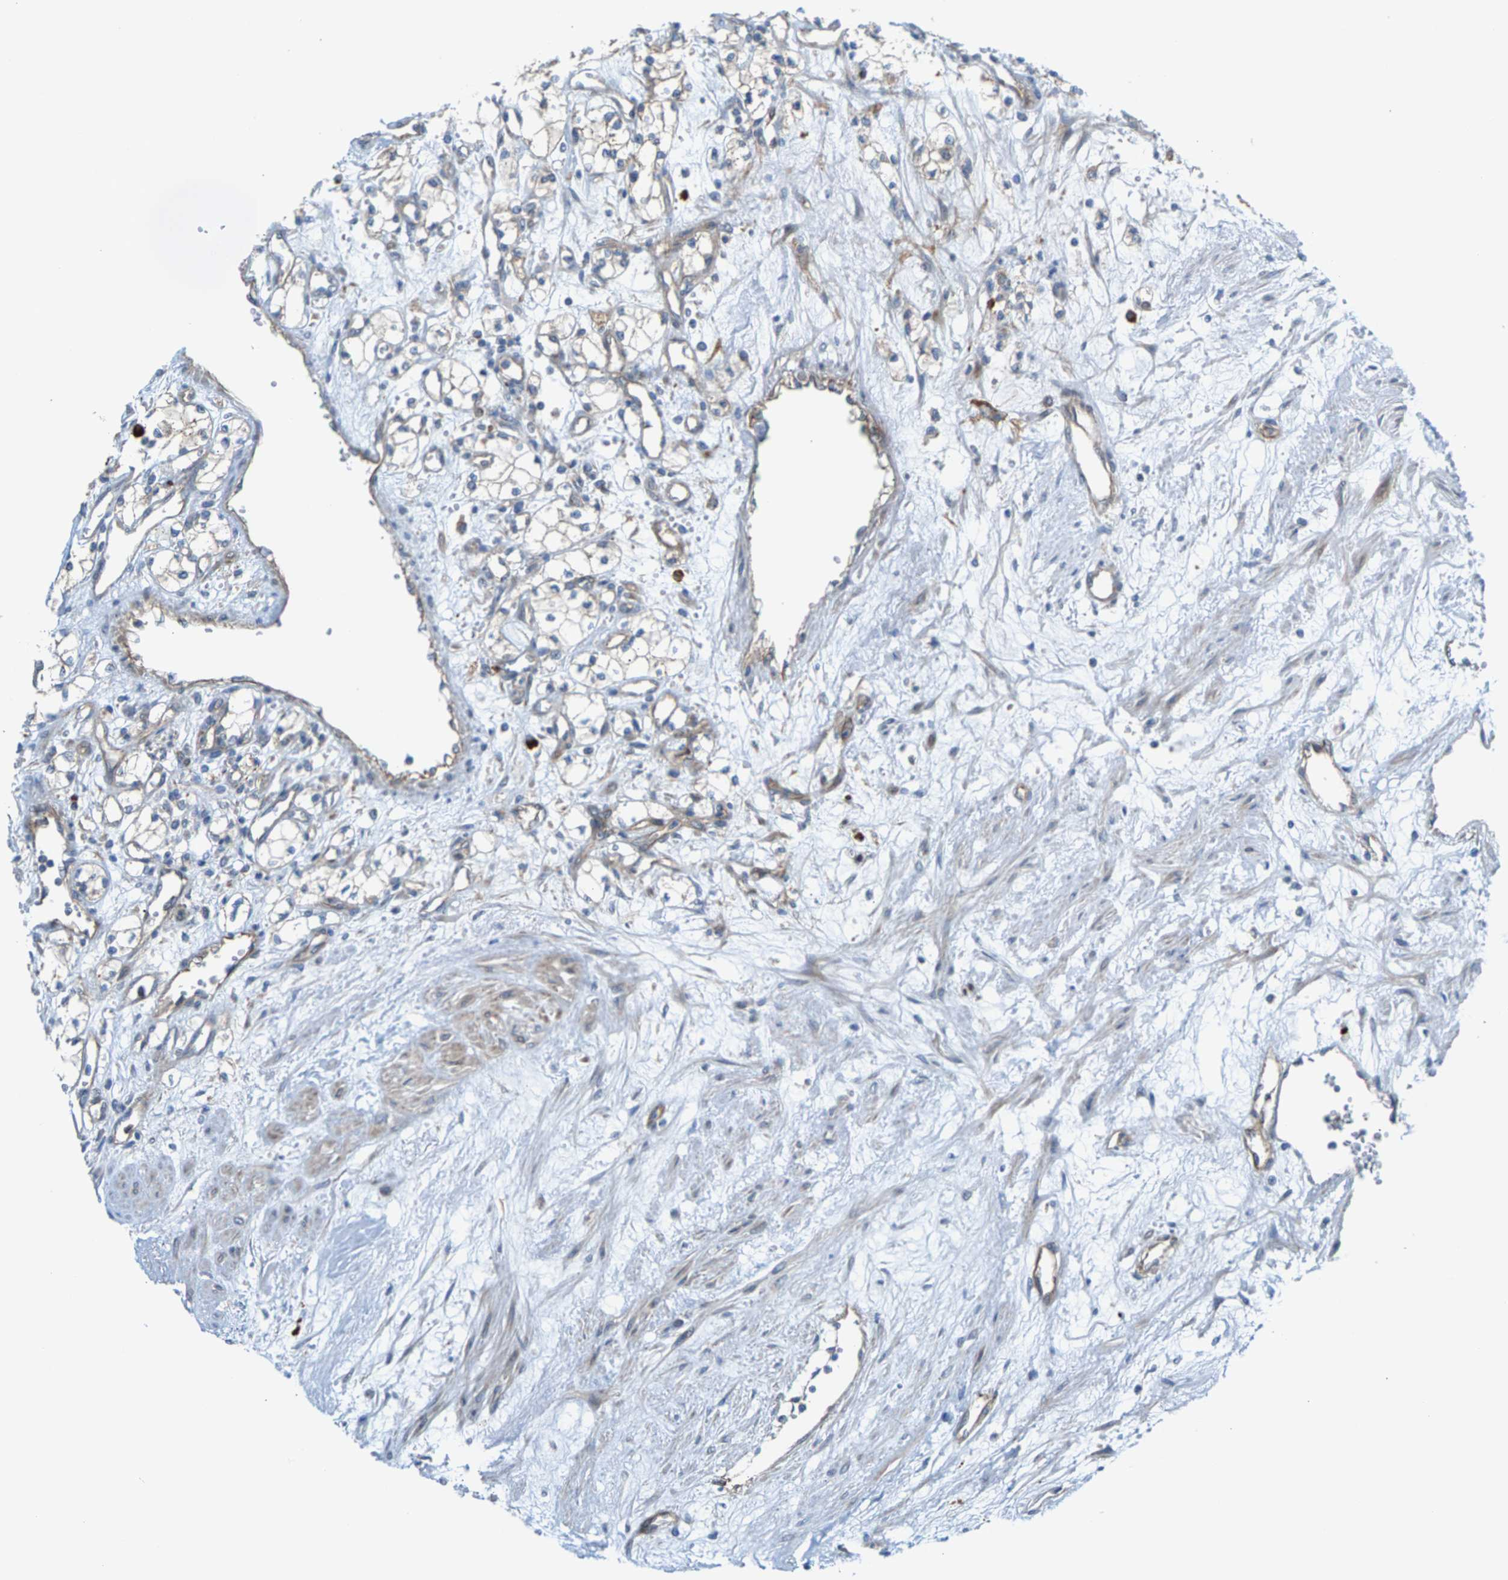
{"staining": {"intensity": "weak", "quantity": "<25%", "location": "cytoplasmic/membranous"}, "tissue": "renal cancer", "cell_type": "Tumor cells", "image_type": "cancer", "snomed": [{"axis": "morphology", "description": "Adenocarcinoma, NOS"}, {"axis": "topography", "description": "Kidney"}], "caption": "Tumor cells are negative for protein expression in human renal cancer.", "gene": "PDCL", "patient": {"sex": "male", "age": 59}}